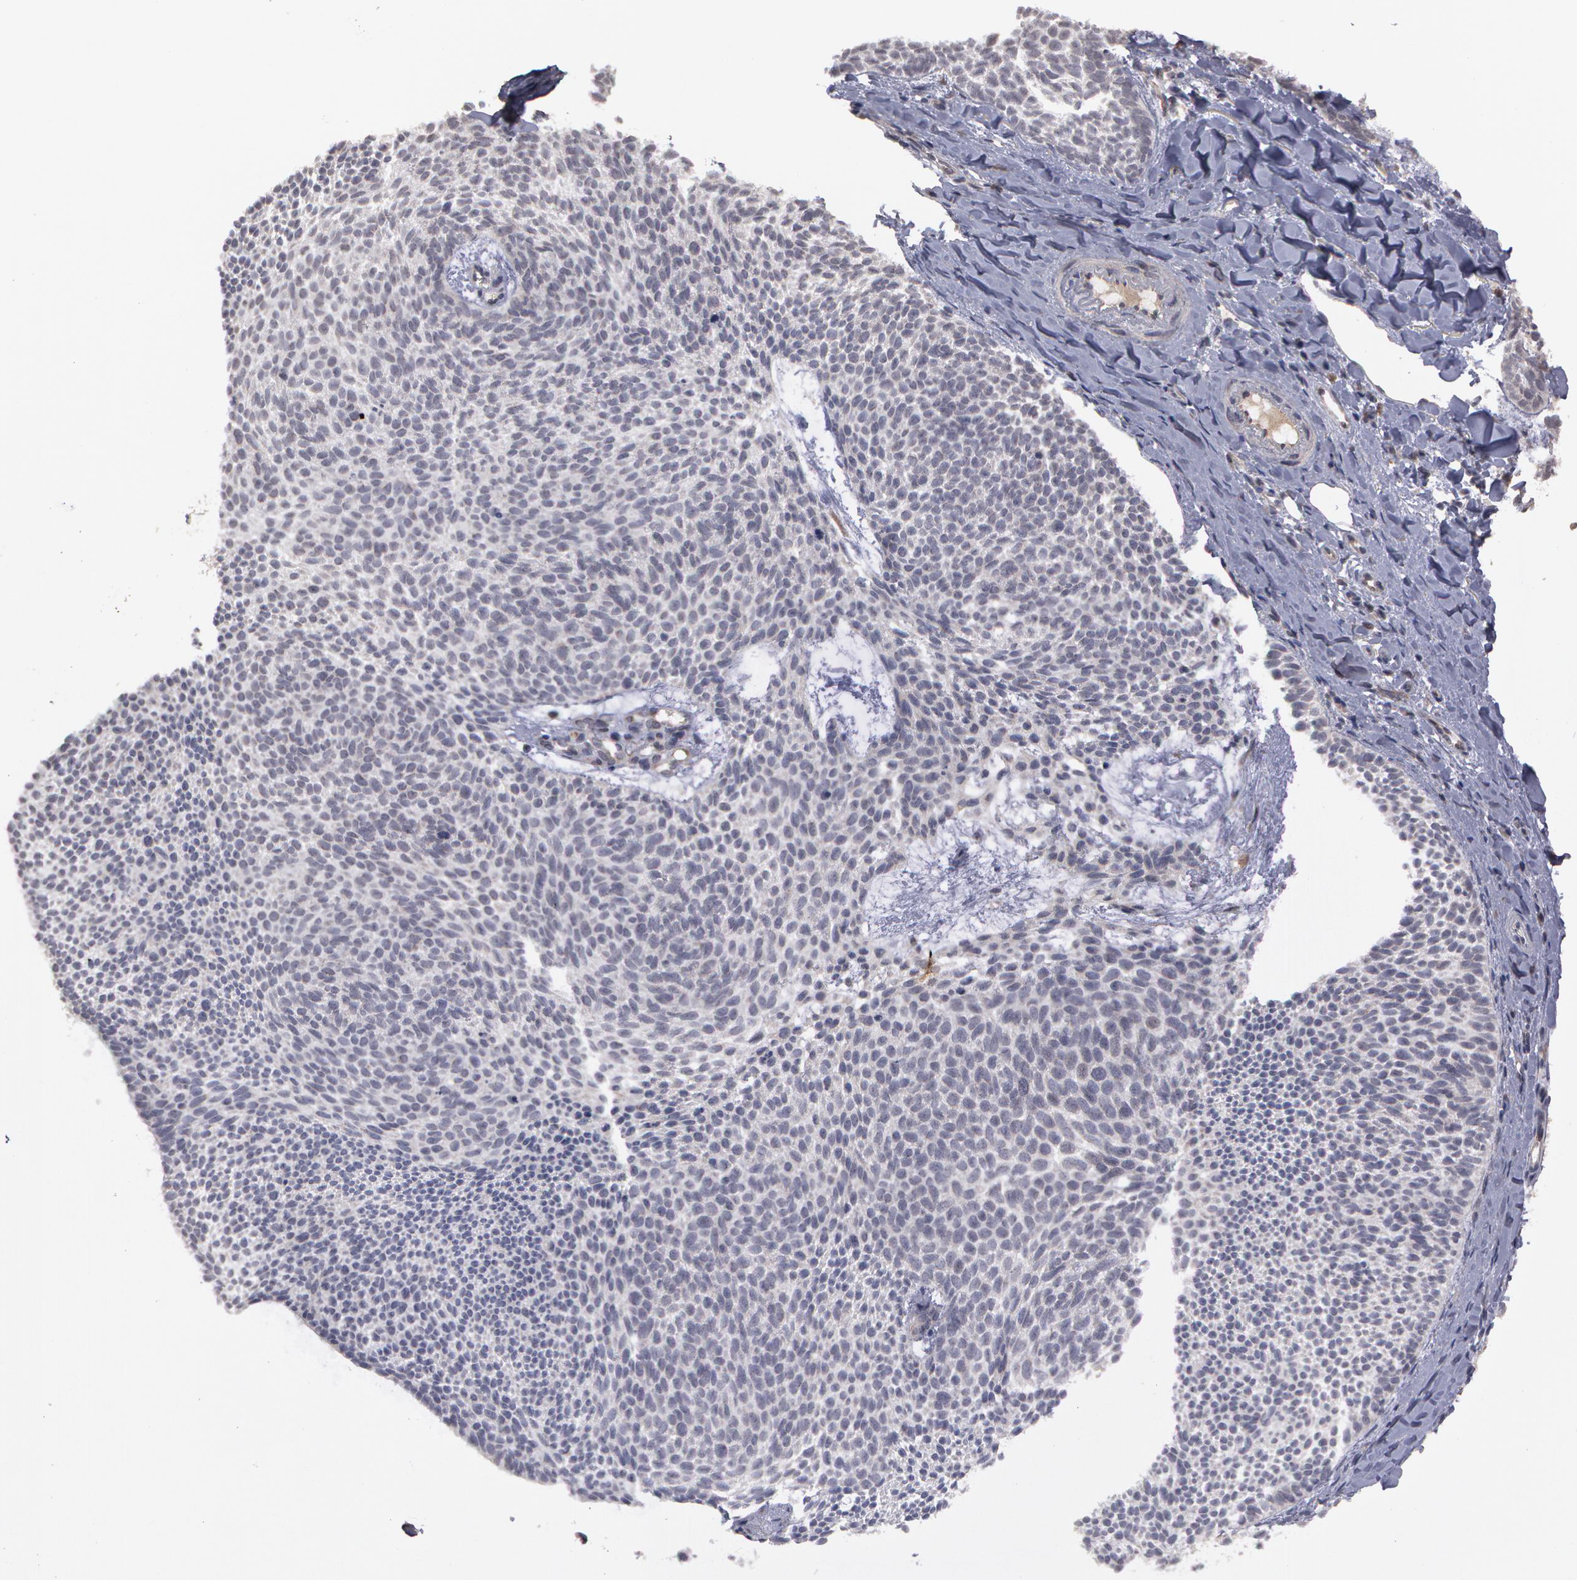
{"staining": {"intensity": "negative", "quantity": "none", "location": "none"}, "tissue": "skin cancer", "cell_type": "Tumor cells", "image_type": "cancer", "snomed": [{"axis": "morphology", "description": "Basal cell carcinoma"}, {"axis": "topography", "description": "Skin"}], "caption": "This is an immunohistochemistry (IHC) histopathology image of human skin basal cell carcinoma. There is no staining in tumor cells.", "gene": "STX5", "patient": {"sex": "male", "age": 84}}